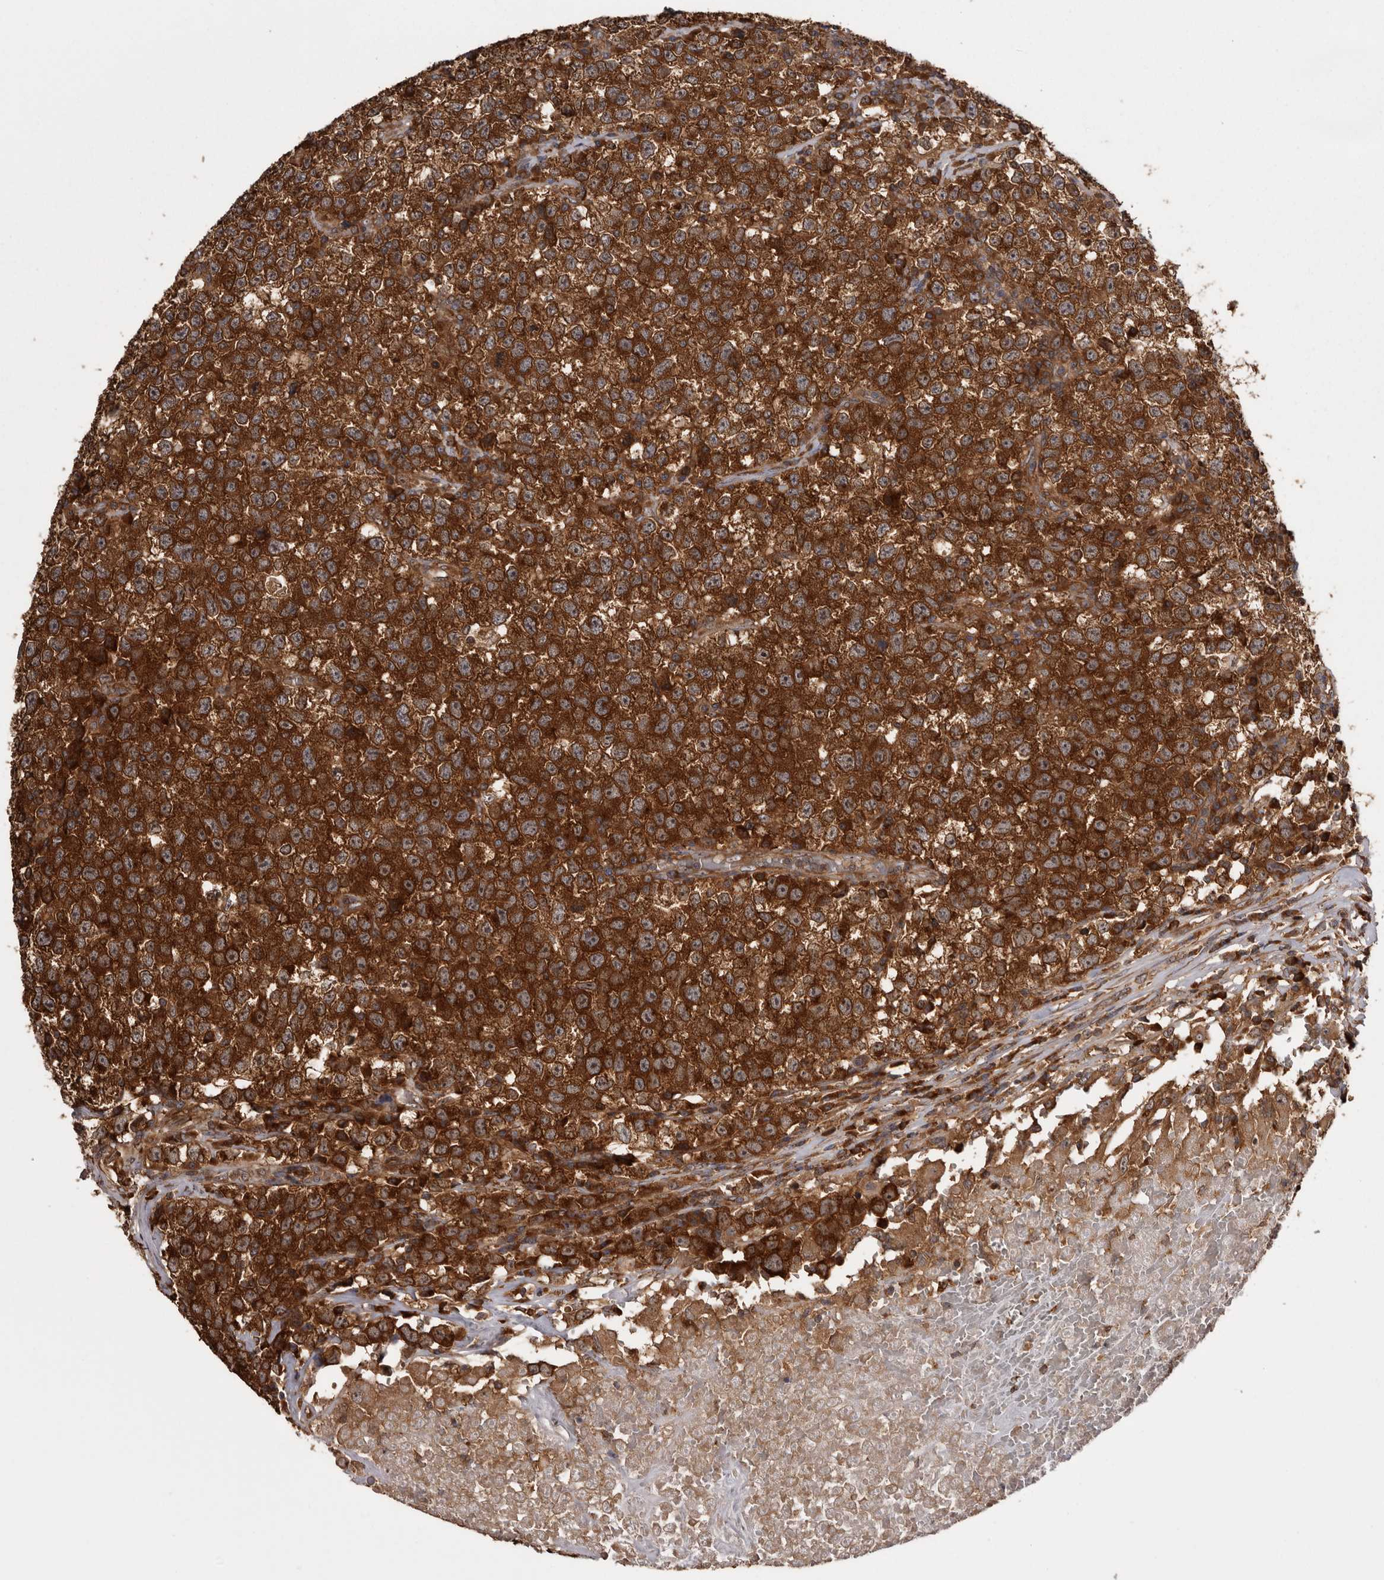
{"staining": {"intensity": "strong", "quantity": ">75%", "location": "cytoplasmic/membranous"}, "tissue": "testis cancer", "cell_type": "Tumor cells", "image_type": "cancer", "snomed": [{"axis": "morphology", "description": "Seminoma, NOS"}, {"axis": "topography", "description": "Testis"}], "caption": "Tumor cells demonstrate strong cytoplasmic/membranous expression in about >75% of cells in testis seminoma. Using DAB (3,3'-diaminobenzidine) (brown) and hematoxylin (blue) stains, captured at high magnification using brightfield microscopy.", "gene": "DARS1", "patient": {"sex": "male", "age": 22}}